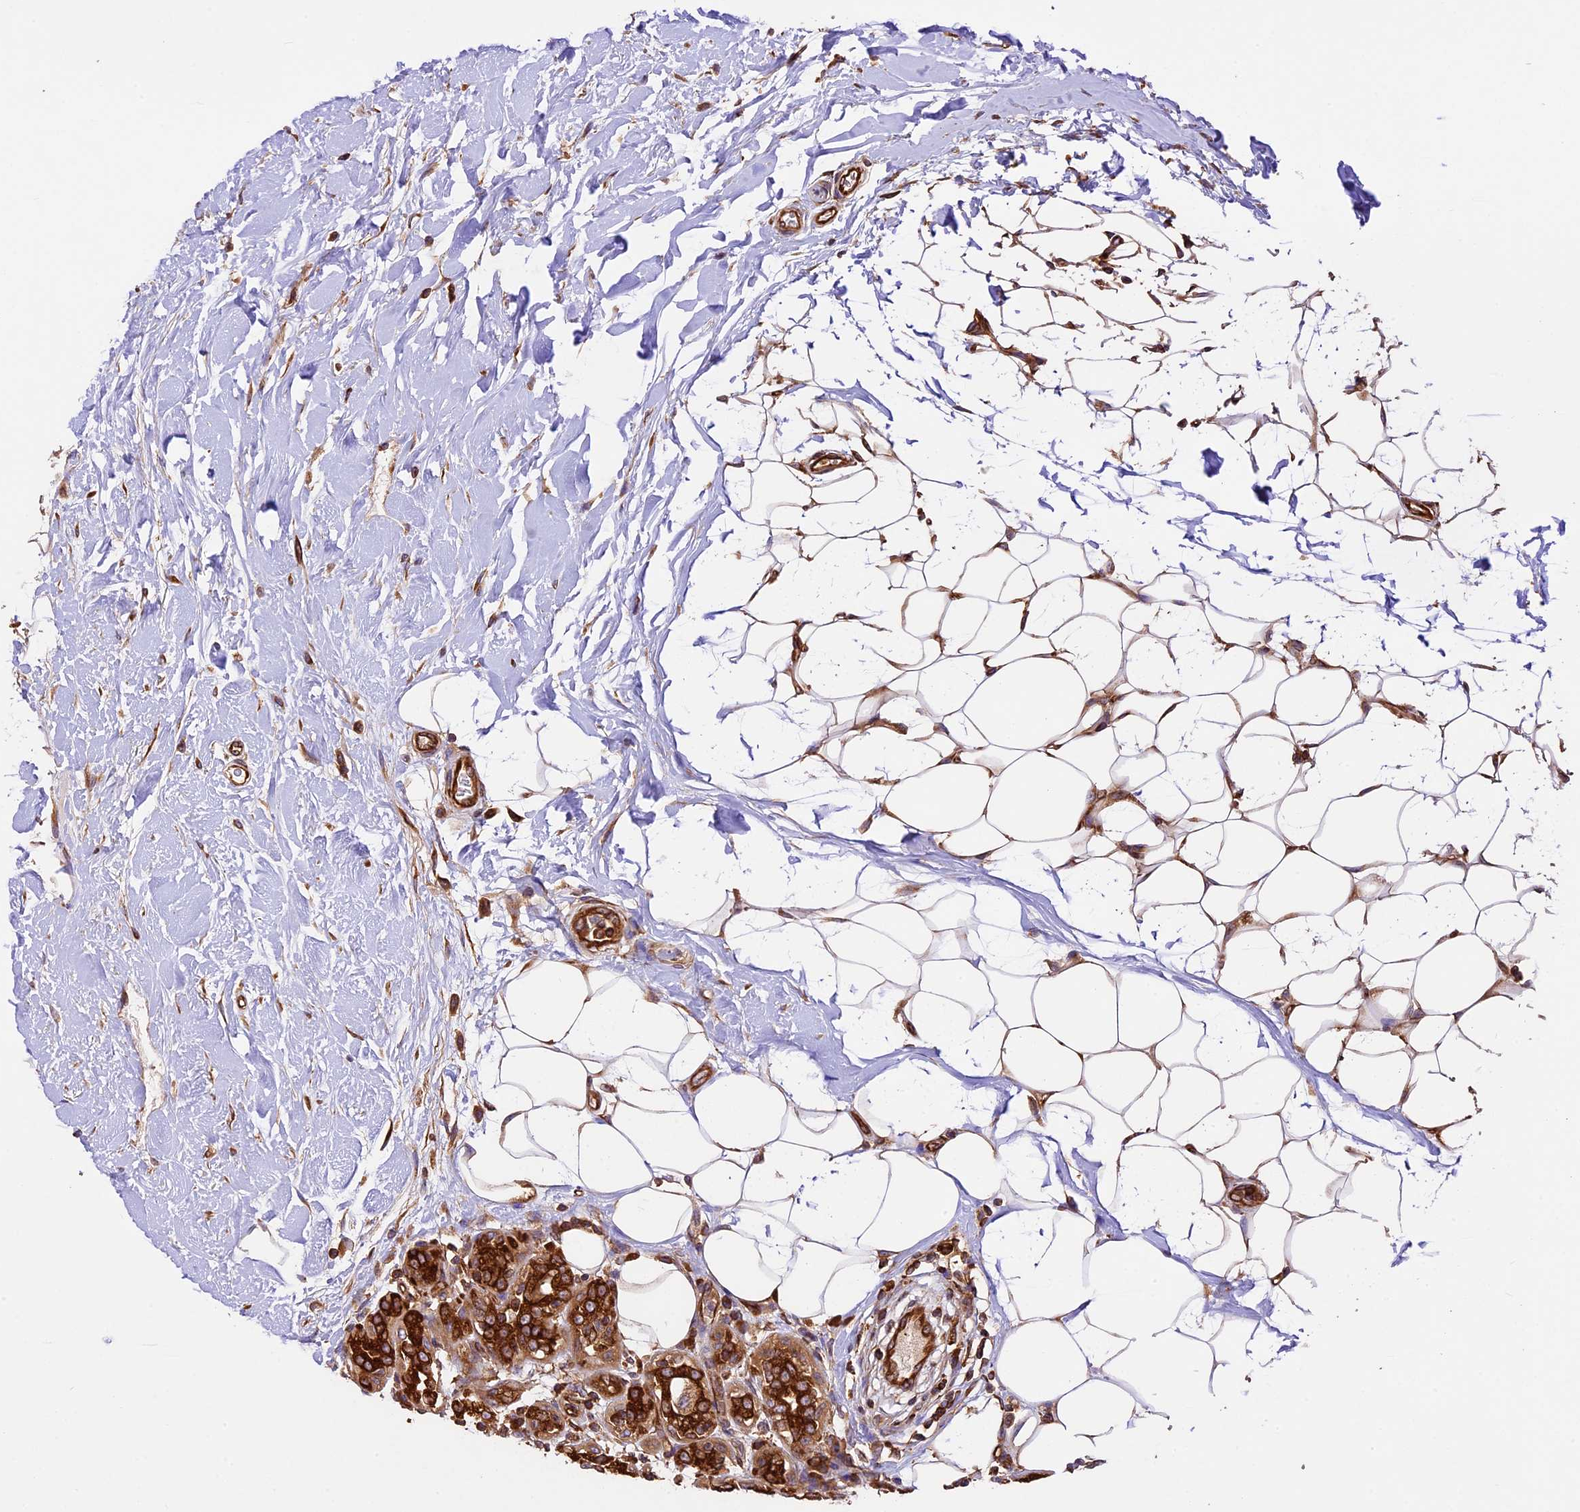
{"staining": {"intensity": "strong", "quantity": ">75%", "location": "cytoplasmic/membranous"}, "tissue": "breast cancer", "cell_type": "Tumor cells", "image_type": "cancer", "snomed": [{"axis": "morphology", "description": "Duct carcinoma"}, {"axis": "topography", "description": "Breast"}], "caption": "IHC of breast infiltrating ductal carcinoma displays high levels of strong cytoplasmic/membranous positivity in approximately >75% of tumor cells. The protein is stained brown, and the nuclei are stained in blue (DAB IHC with brightfield microscopy, high magnification).", "gene": "KARS1", "patient": {"sex": "female", "age": 27}}